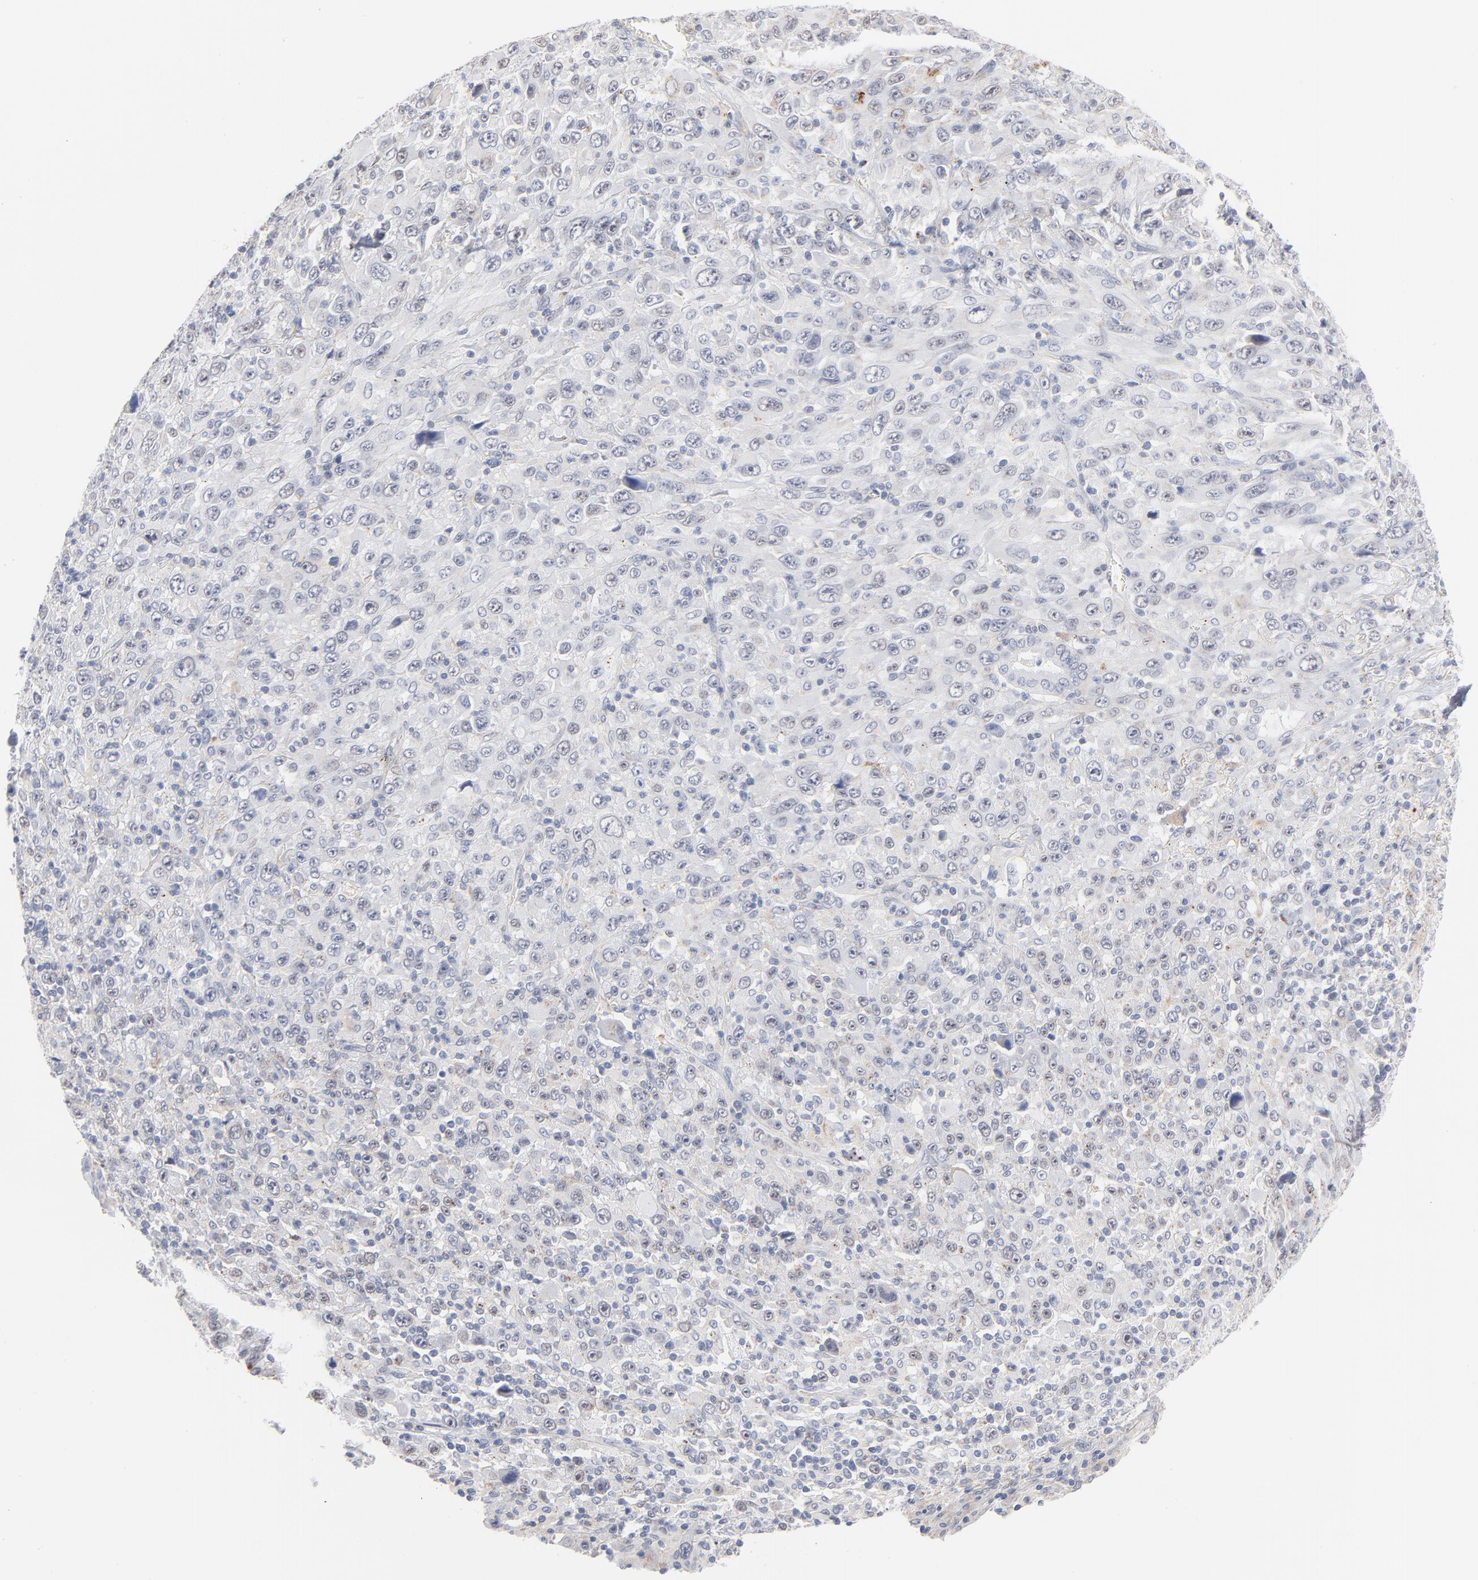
{"staining": {"intensity": "negative", "quantity": "none", "location": "none"}, "tissue": "melanoma", "cell_type": "Tumor cells", "image_type": "cancer", "snomed": [{"axis": "morphology", "description": "Malignant melanoma, Metastatic site"}, {"axis": "topography", "description": "Skin"}], "caption": "Tumor cells are negative for brown protein staining in malignant melanoma (metastatic site).", "gene": "LTBP2", "patient": {"sex": "female", "age": 56}}